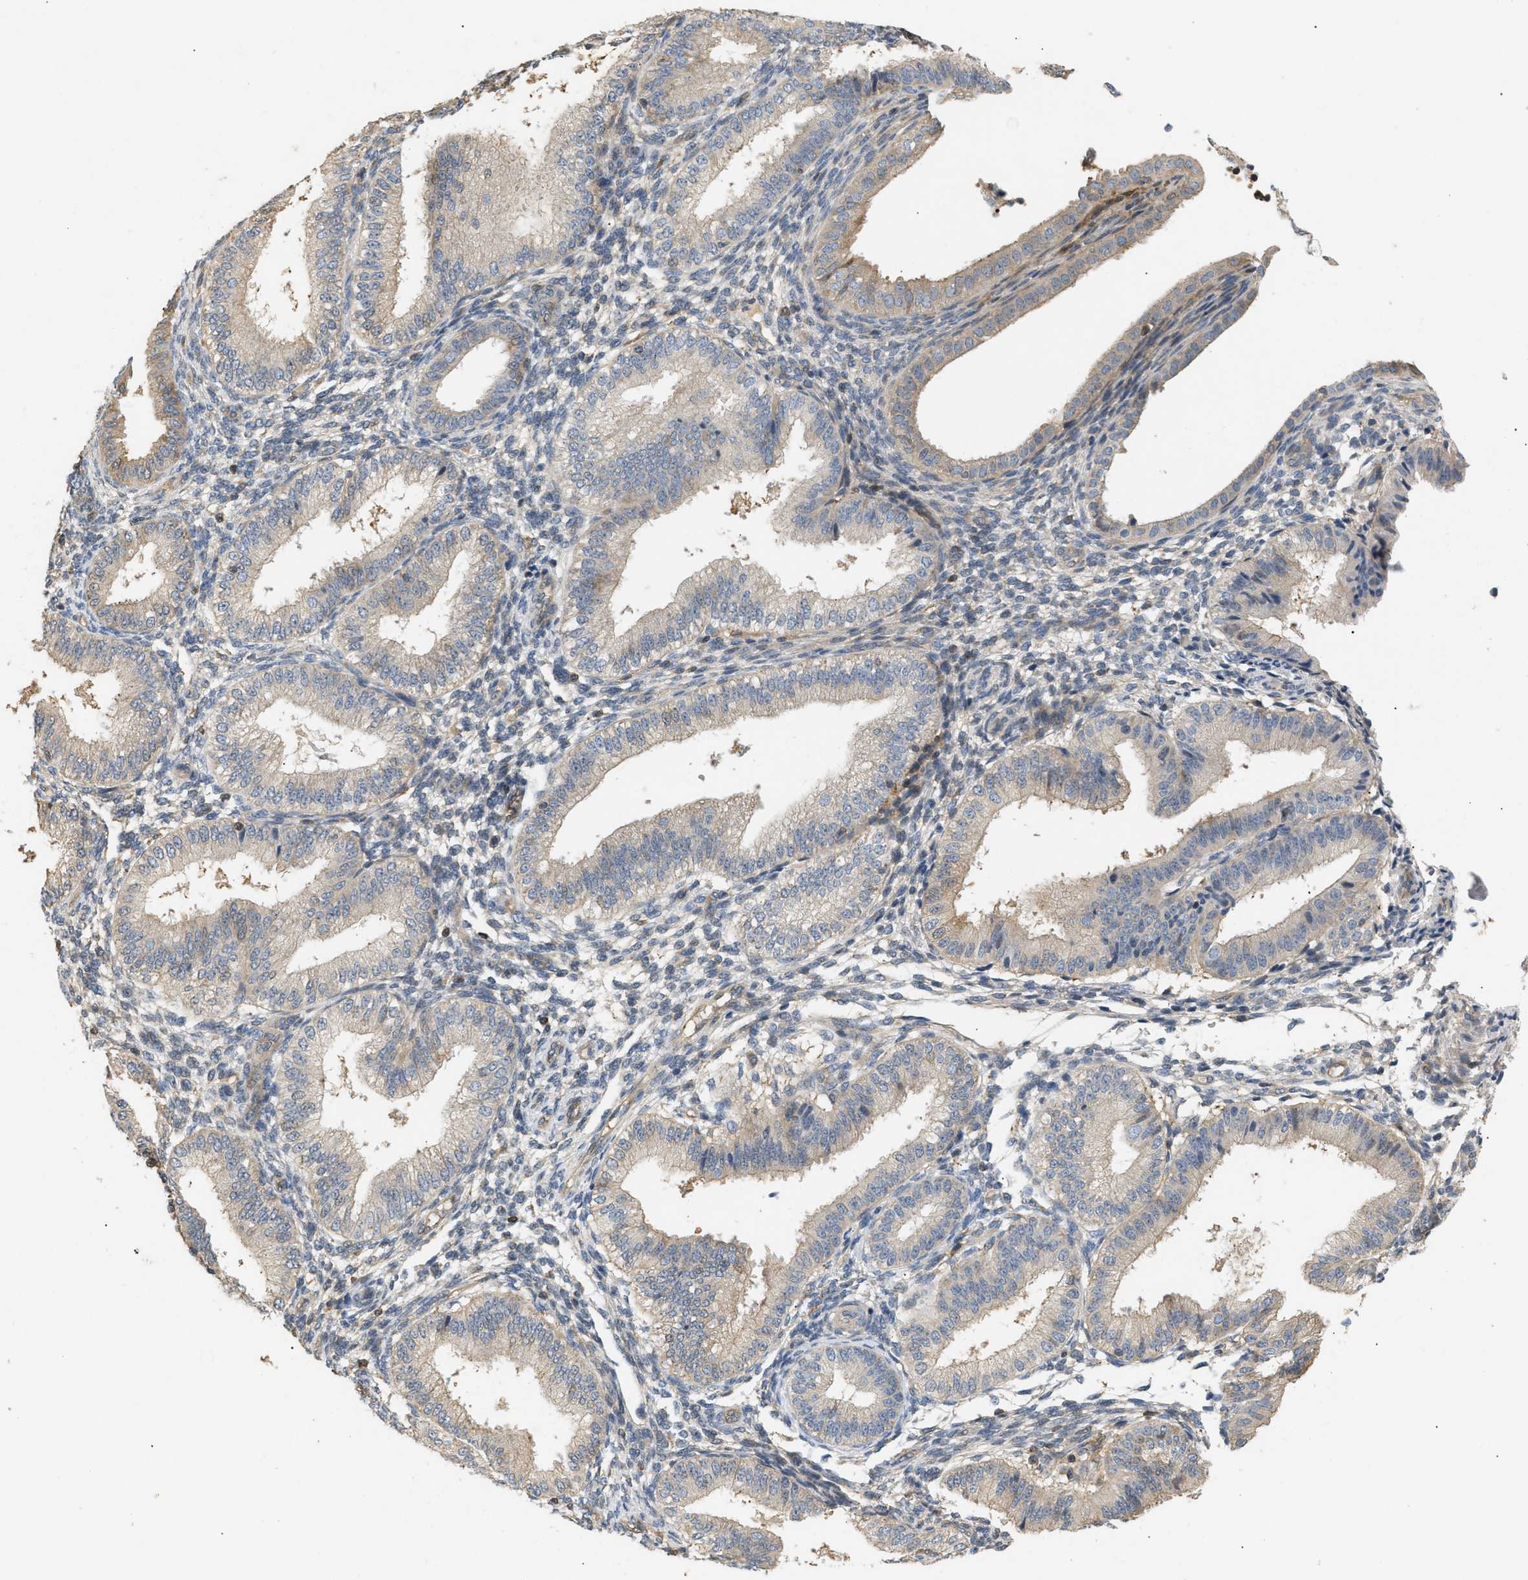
{"staining": {"intensity": "weak", "quantity": "25%-75%", "location": "cytoplasmic/membranous"}, "tissue": "endometrium", "cell_type": "Cells in endometrial stroma", "image_type": "normal", "snomed": [{"axis": "morphology", "description": "Normal tissue, NOS"}, {"axis": "topography", "description": "Endometrium"}], "caption": "IHC image of normal endometrium: human endometrium stained using immunohistochemistry (IHC) exhibits low levels of weak protein expression localized specifically in the cytoplasmic/membranous of cells in endometrial stroma, appearing as a cytoplasmic/membranous brown color.", "gene": "FARS2", "patient": {"sex": "female", "age": 39}}